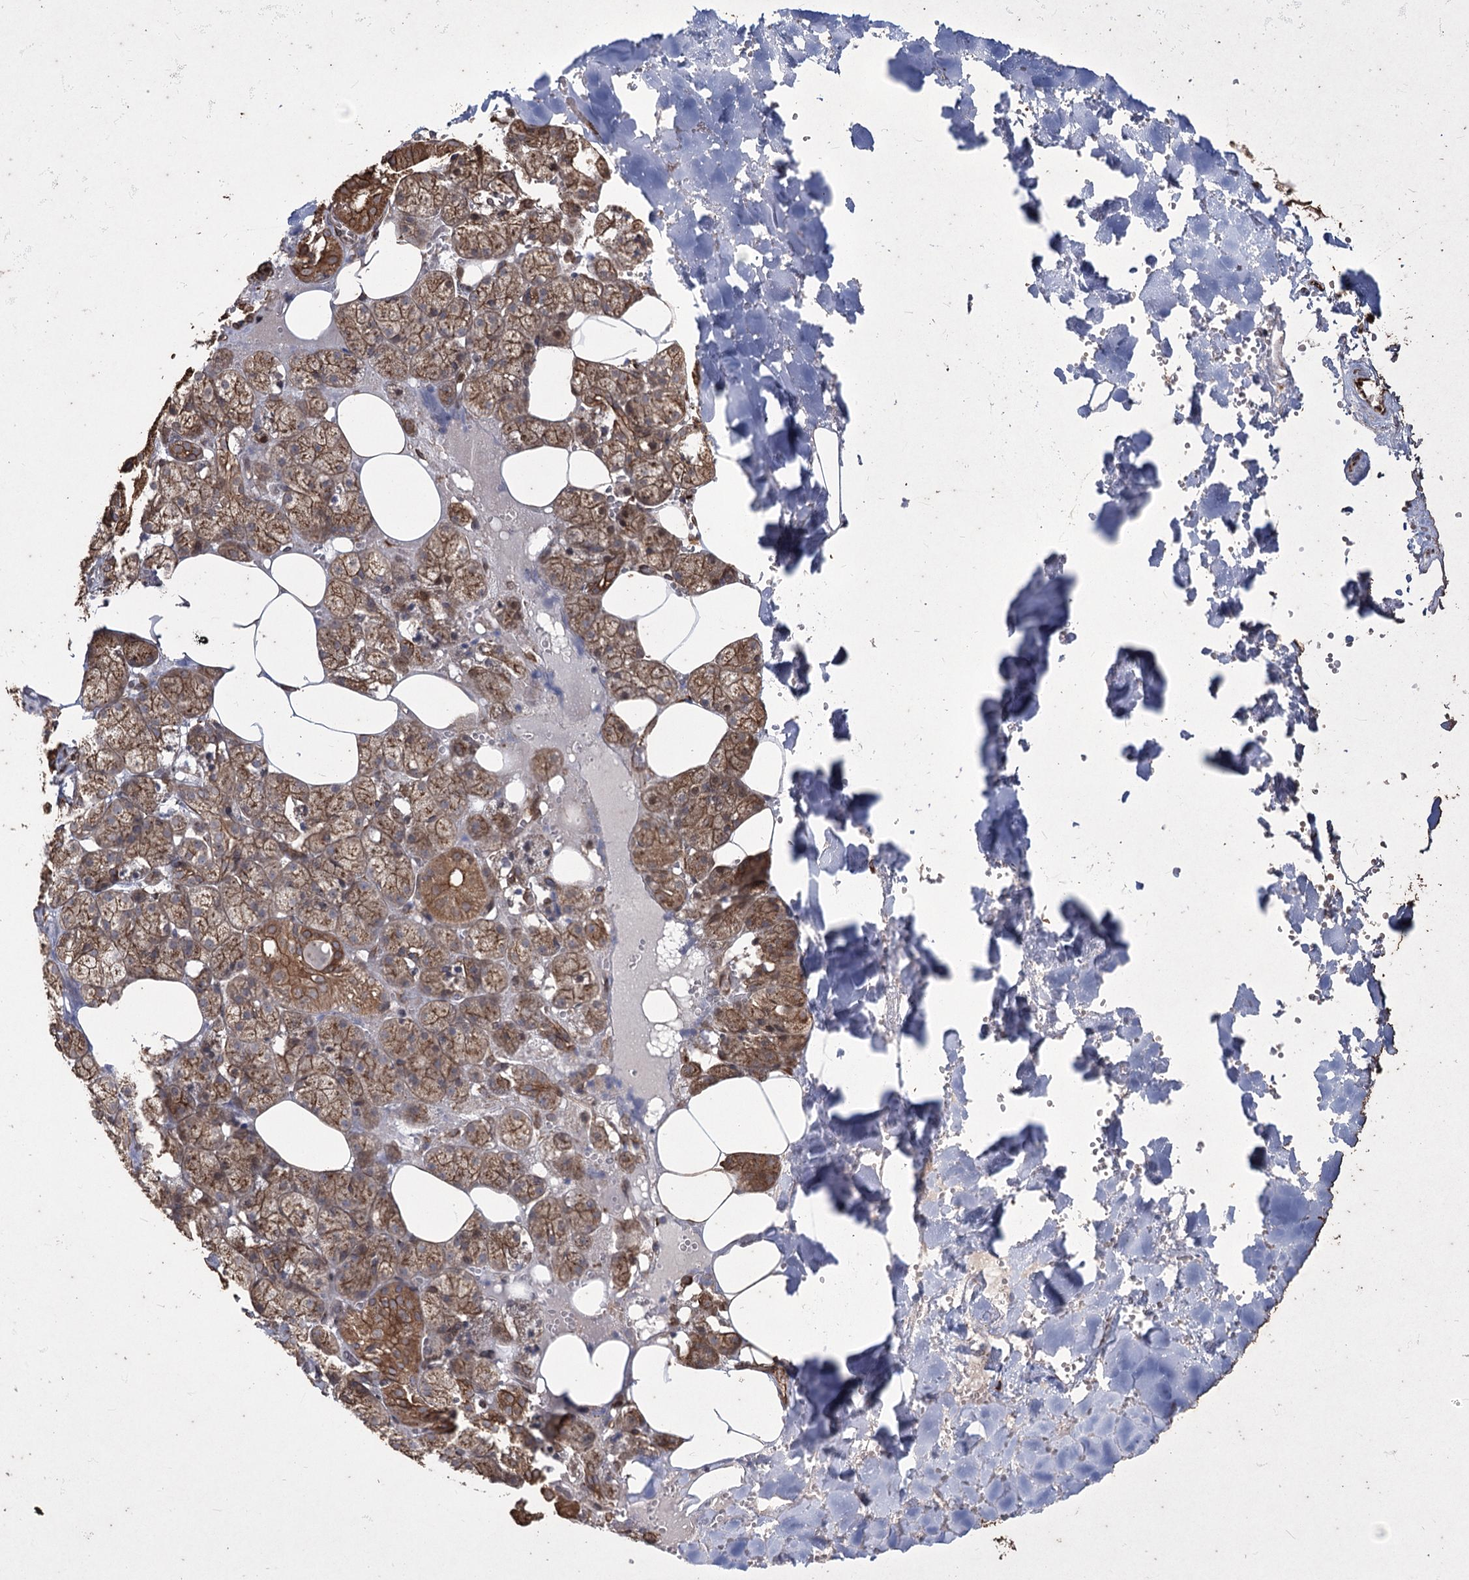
{"staining": {"intensity": "moderate", "quantity": ">75%", "location": "cytoplasmic/membranous"}, "tissue": "salivary gland", "cell_type": "Glandular cells", "image_type": "normal", "snomed": [{"axis": "morphology", "description": "Normal tissue, NOS"}, {"axis": "topography", "description": "Salivary gland"}], "caption": "An immunohistochemistry (IHC) histopathology image of unremarkable tissue is shown. Protein staining in brown shows moderate cytoplasmic/membranous positivity in salivary gland within glandular cells.", "gene": "PRC1", "patient": {"sex": "male", "age": 62}}